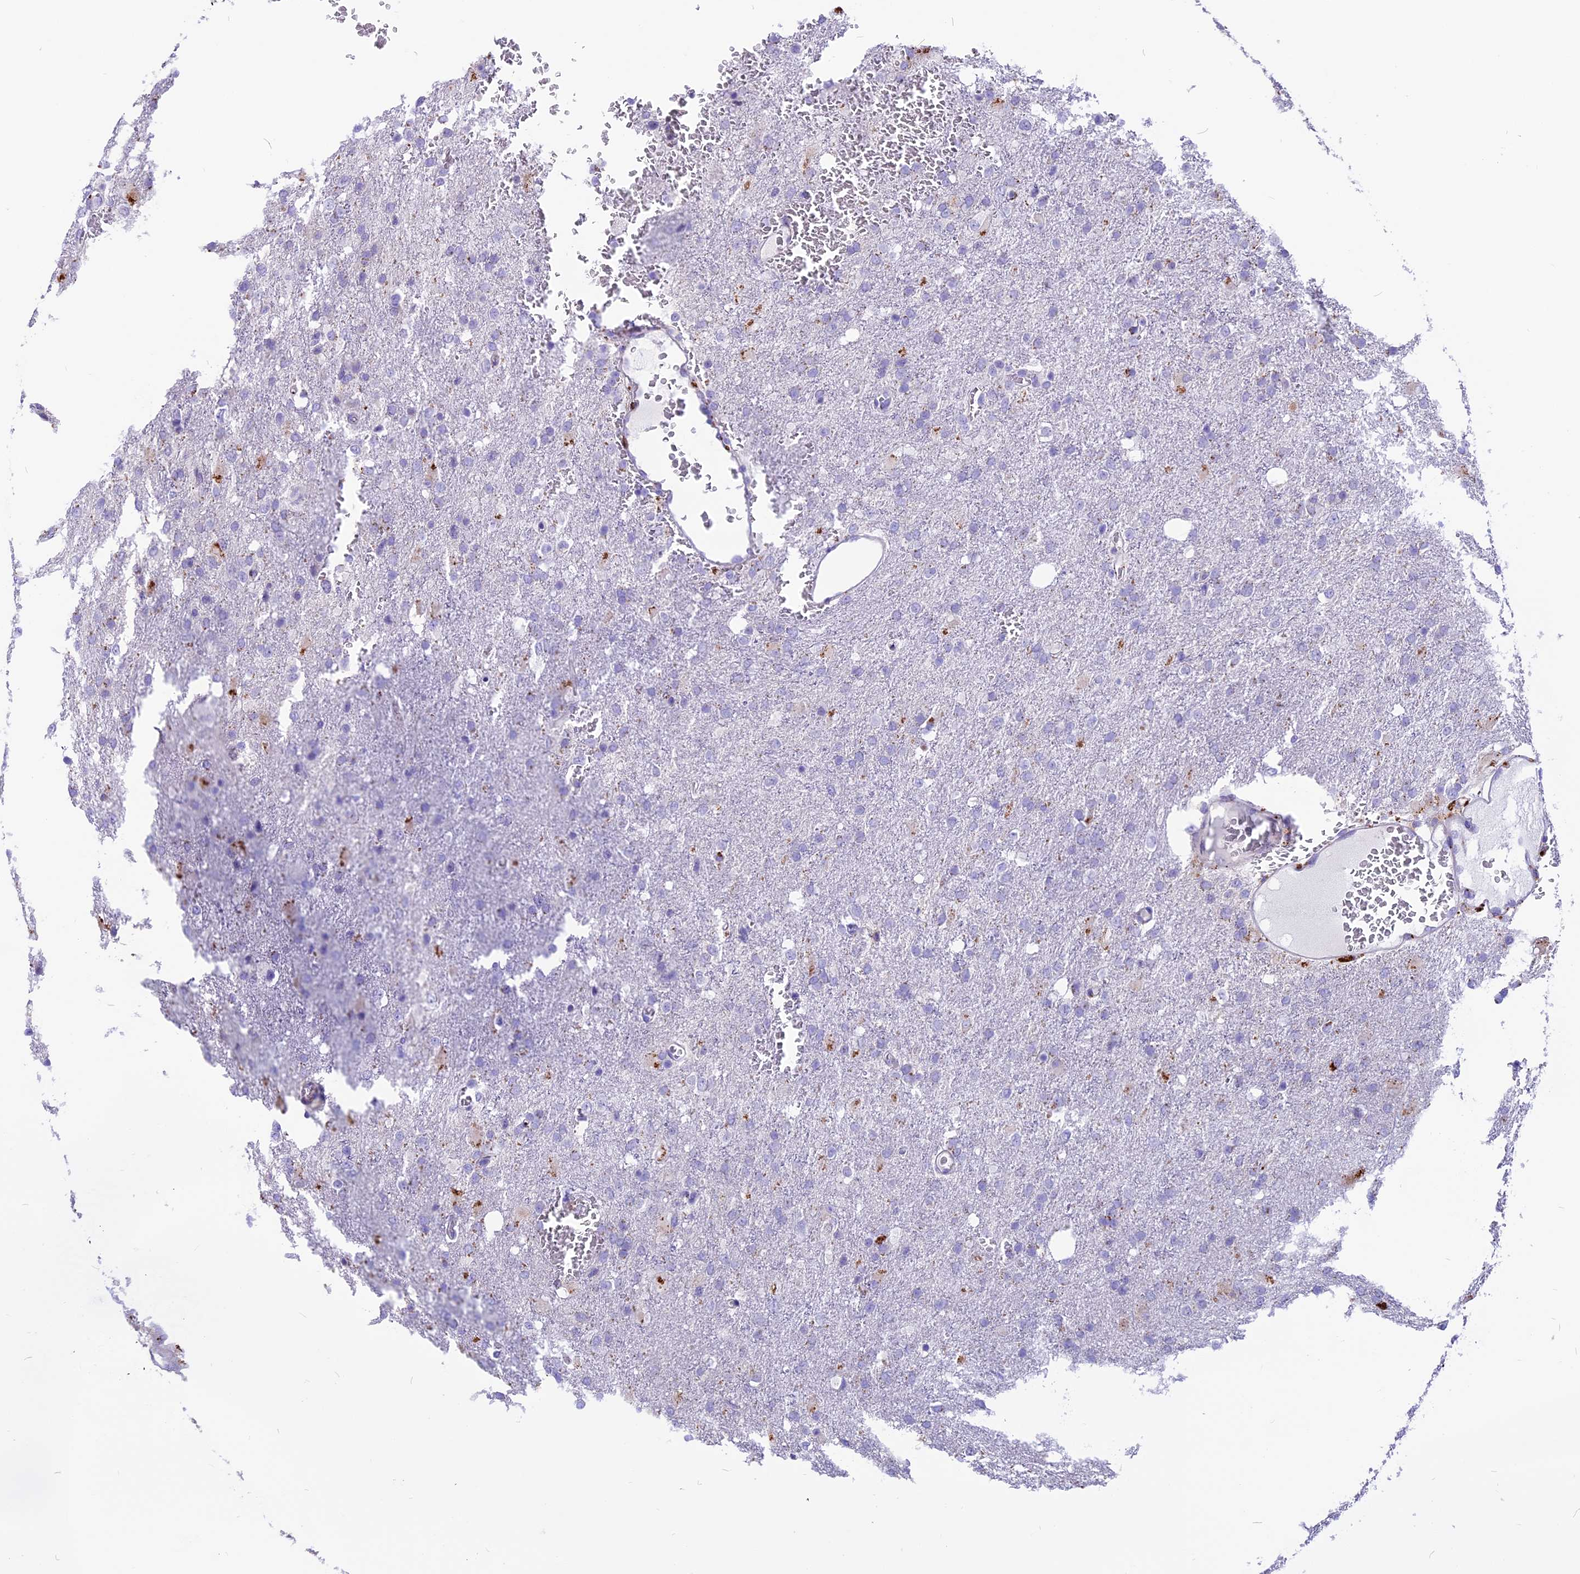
{"staining": {"intensity": "negative", "quantity": "none", "location": "none"}, "tissue": "glioma", "cell_type": "Tumor cells", "image_type": "cancer", "snomed": [{"axis": "morphology", "description": "Glioma, malignant, High grade"}, {"axis": "topography", "description": "Brain"}], "caption": "Immunohistochemistry (IHC) micrograph of malignant high-grade glioma stained for a protein (brown), which reveals no expression in tumor cells.", "gene": "THRSP", "patient": {"sex": "female", "age": 74}}